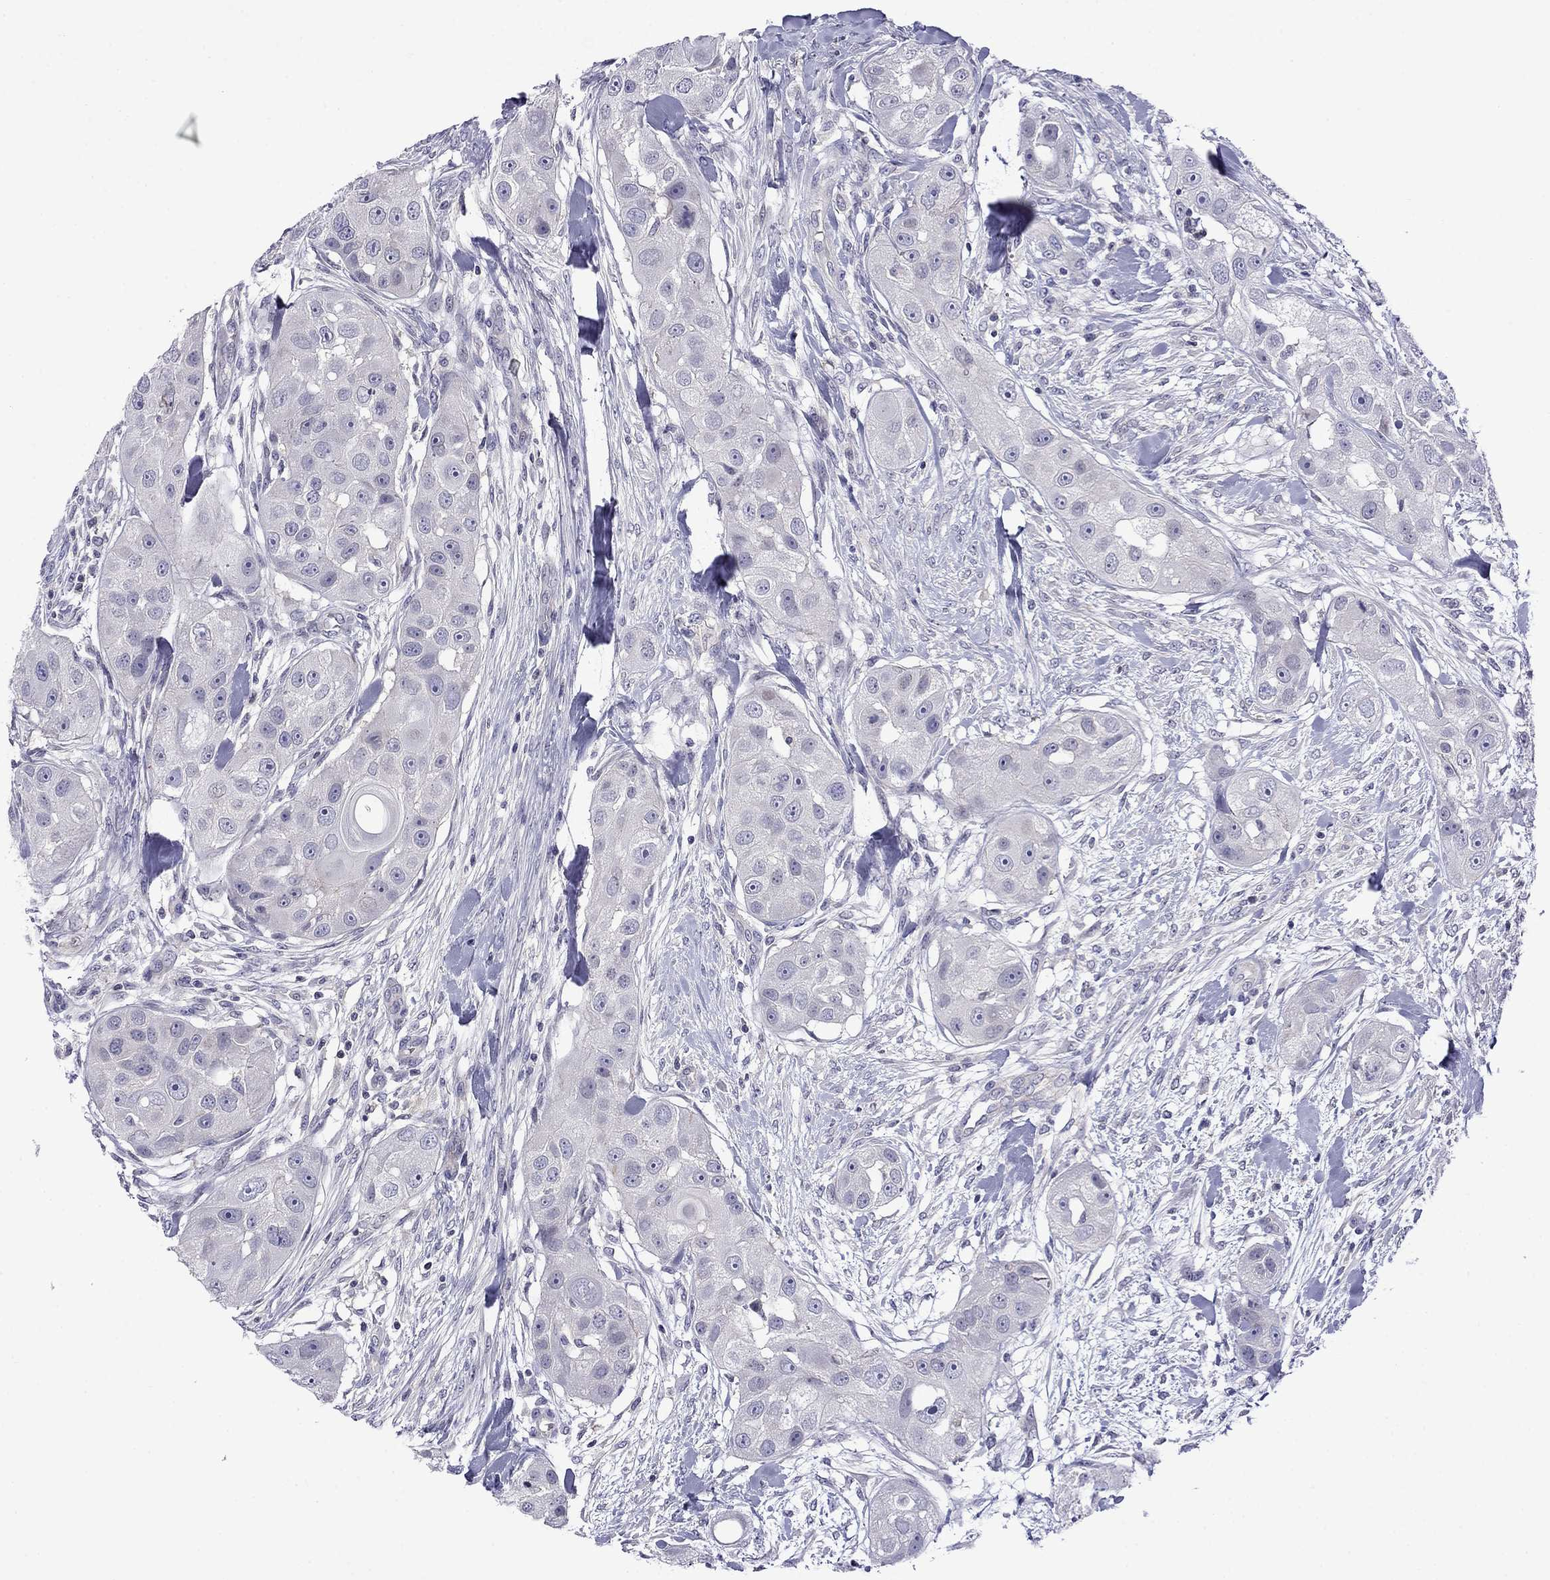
{"staining": {"intensity": "negative", "quantity": "none", "location": "none"}, "tissue": "head and neck cancer", "cell_type": "Tumor cells", "image_type": "cancer", "snomed": [{"axis": "morphology", "description": "Squamous cell carcinoma, NOS"}, {"axis": "topography", "description": "Head-Neck"}], "caption": "The histopathology image displays no significant positivity in tumor cells of squamous cell carcinoma (head and neck).", "gene": "PRR18", "patient": {"sex": "male", "age": 51}}